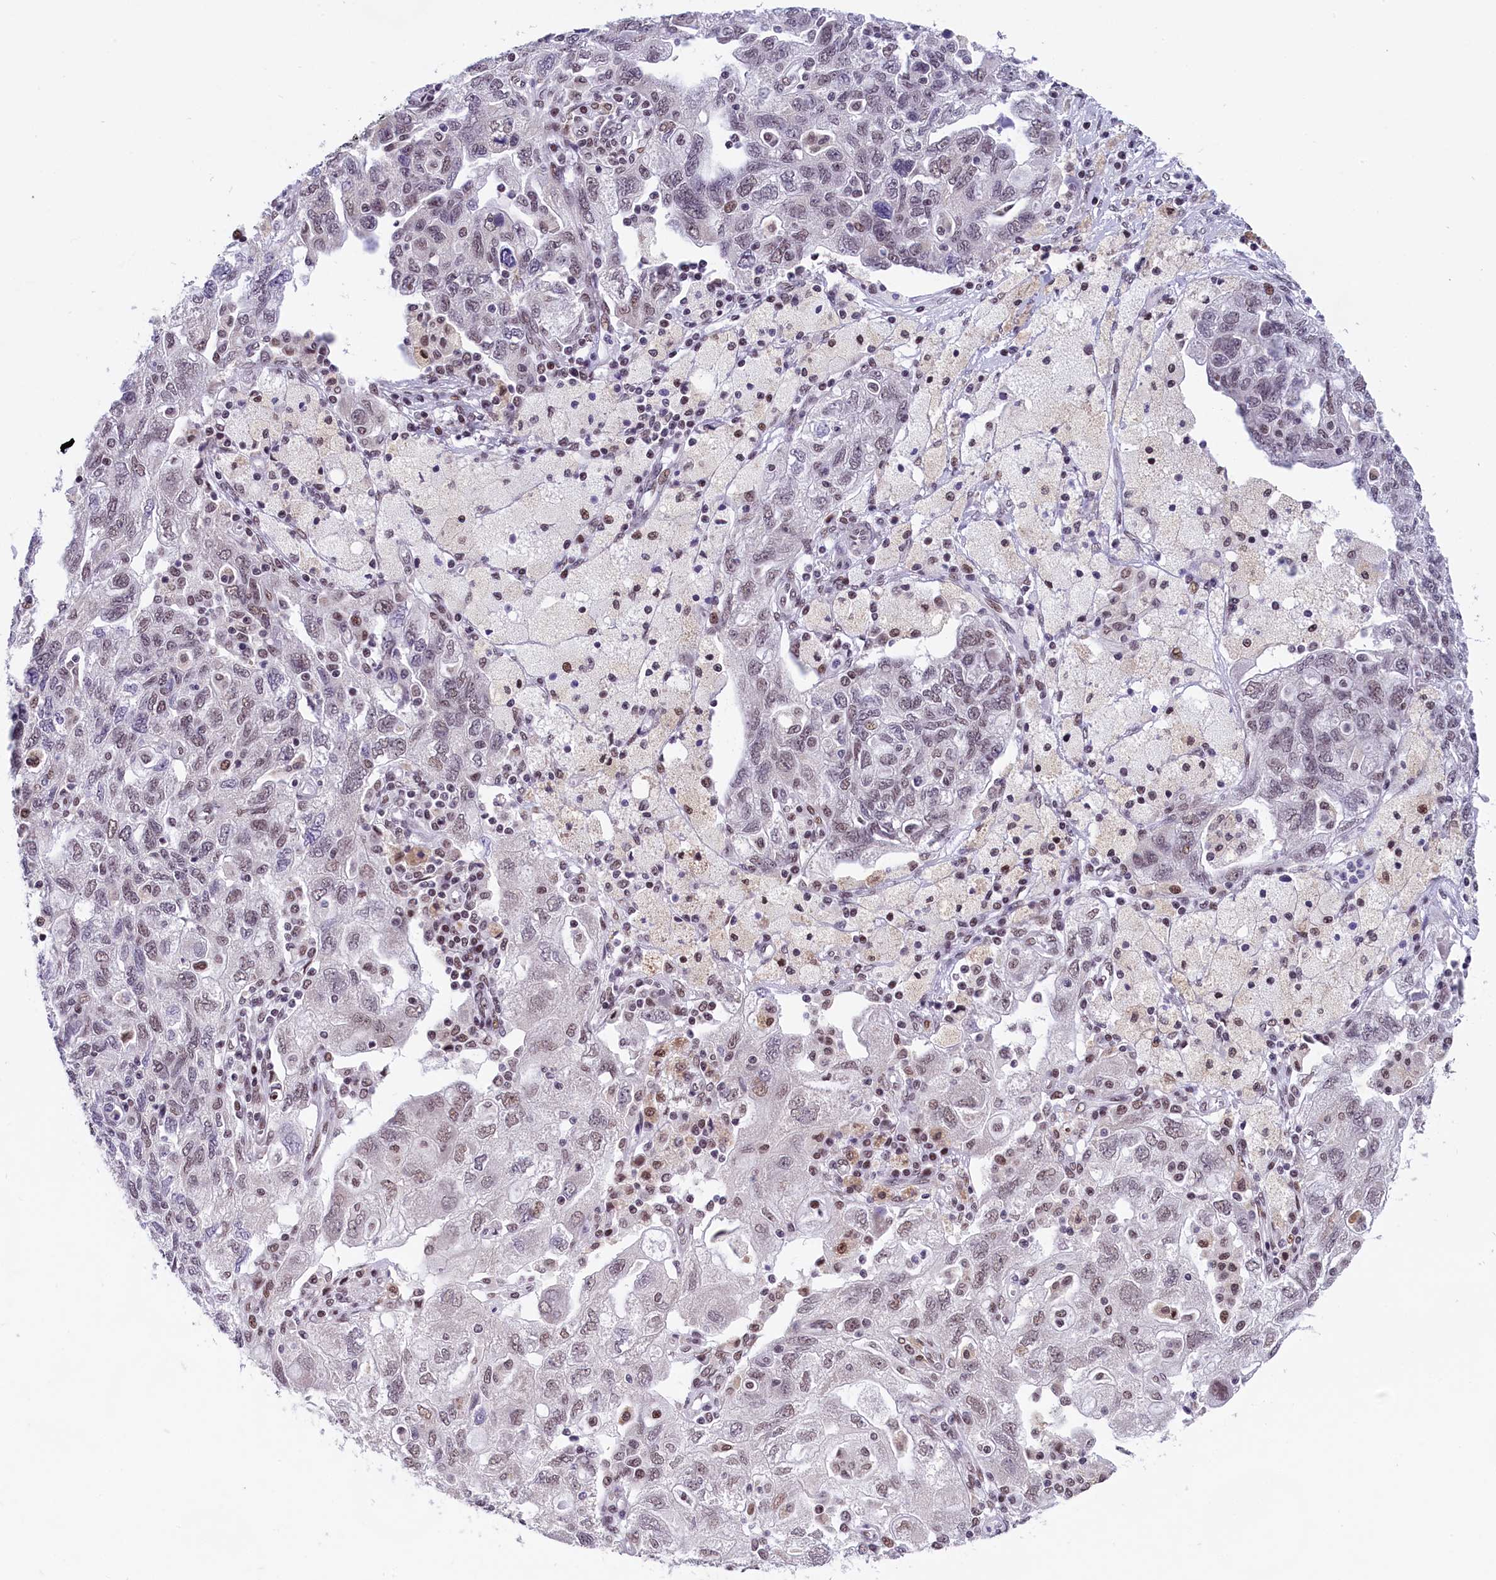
{"staining": {"intensity": "weak", "quantity": ">75%", "location": "nuclear"}, "tissue": "ovarian cancer", "cell_type": "Tumor cells", "image_type": "cancer", "snomed": [{"axis": "morphology", "description": "Carcinoma, NOS"}, {"axis": "morphology", "description": "Cystadenocarcinoma, serous, NOS"}, {"axis": "topography", "description": "Ovary"}], "caption": "Immunohistochemical staining of human carcinoma (ovarian) shows low levels of weak nuclear protein expression in about >75% of tumor cells.", "gene": "CDYL2", "patient": {"sex": "female", "age": 69}}